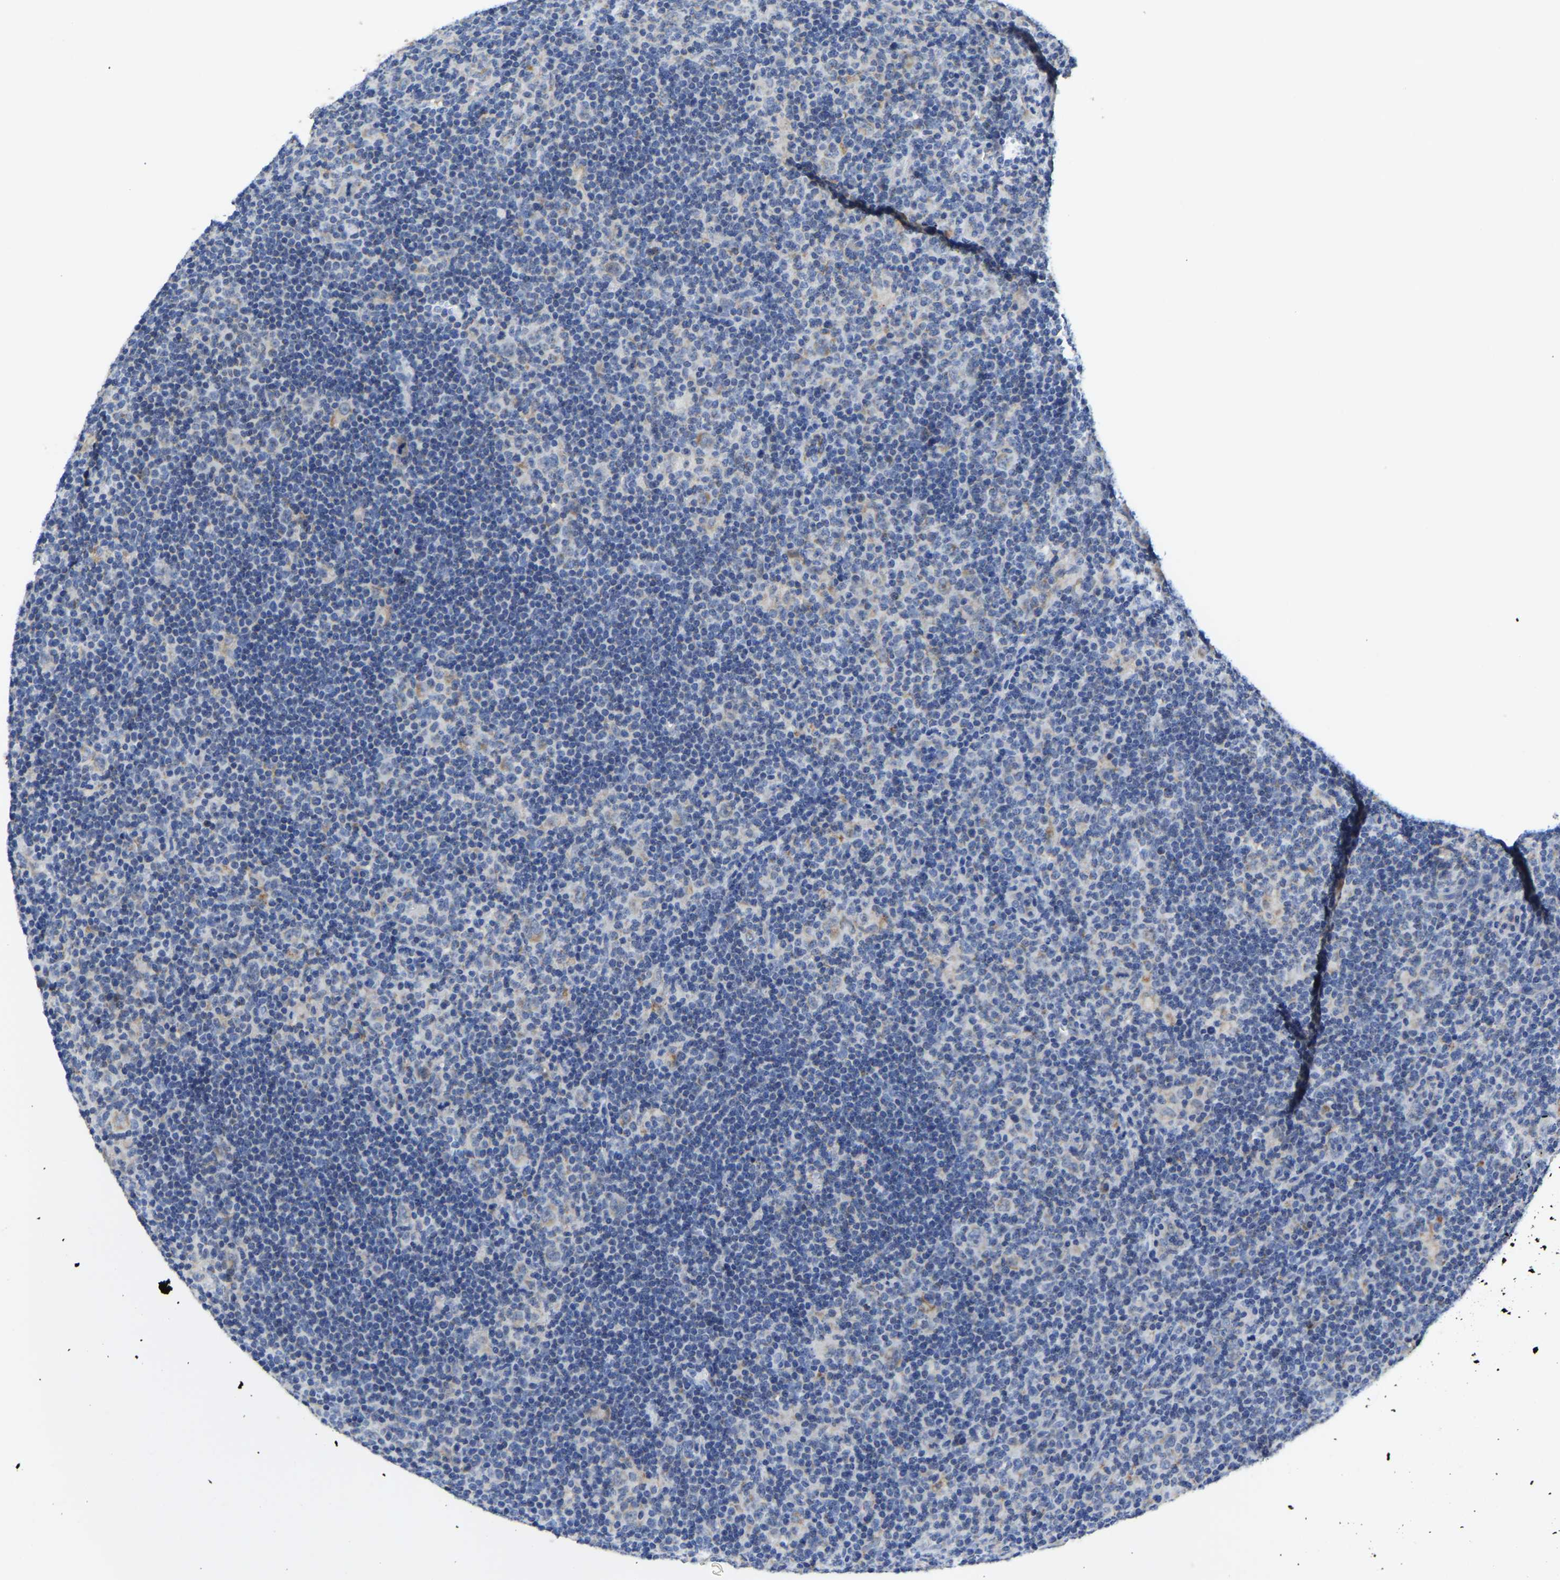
{"staining": {"intensity": "weak", "quantity": "<25%", "location": "cytoplasmic/membranous"}, "tissue": "lymphoma", "cell_type": "Tumor cells", "image_type": "cancer", "snomed": [{"axis": "morphology", "description": "Hodgkin's disease, NOS"}, {"axis": "topography", "description": "Lymph node"}], "caption": "IHC image of neoplastic tissue: human Hodgkin's disease stained with DAB demonstrates no significant protein expression in tumor cells.", "gene": "ETFA", "patient": {"sex": "female", "age": 57}}